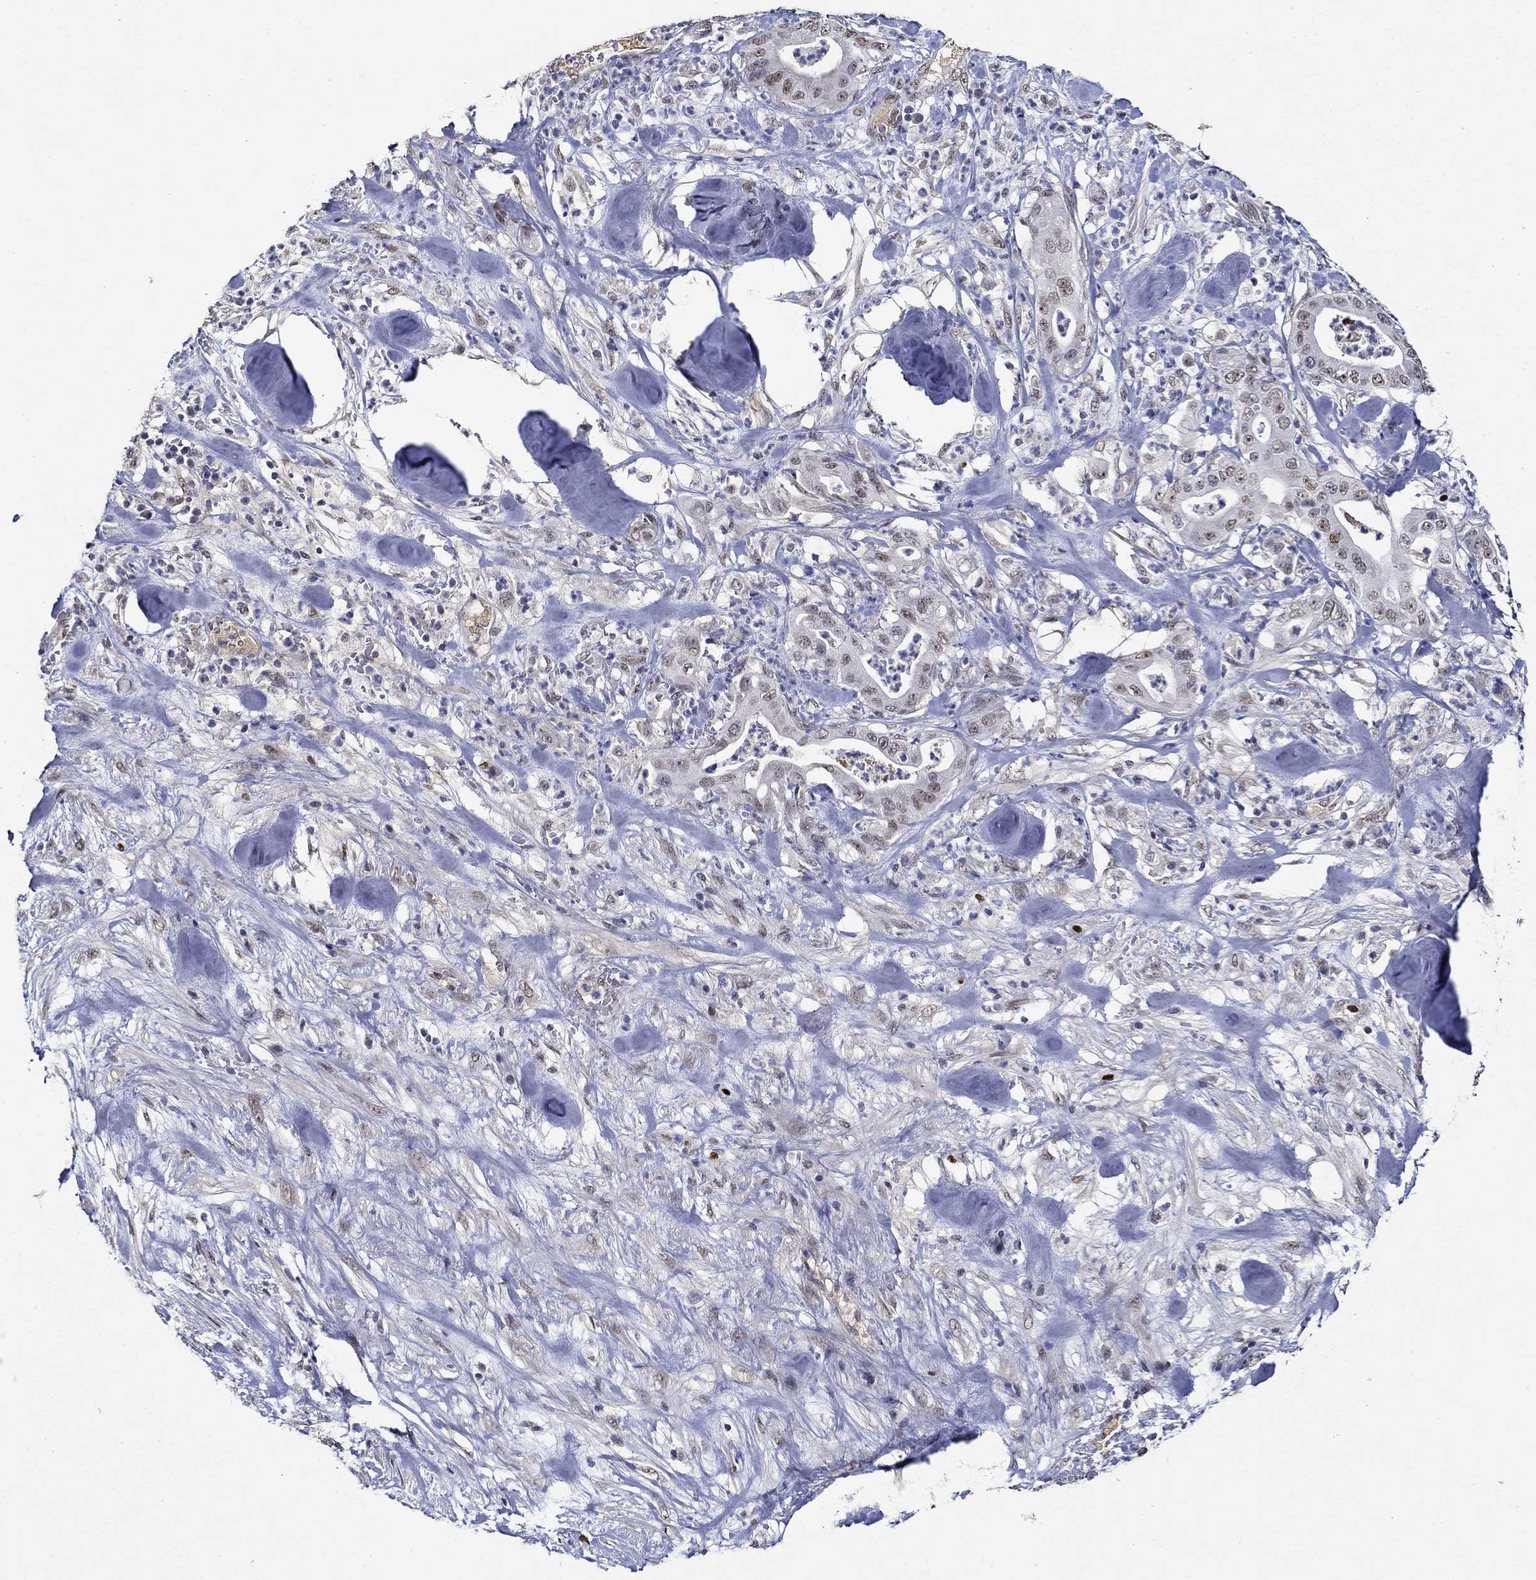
{"staining": {"intensity": "moderate", "quantity": "<25%", "location": "nuclear"}, "tissue": "pancreatic cancer", "cell_type": "Tumor cells", "image_type": "cancer", "snomed": [{"axis": "morphology", "description": "Adenocarcinoma, NOS"}, {"axis": "topography", "description": "Pancreas"}], "caption": "Protein analysis of adenocarcinoma (pancreatic) tissue reveals moderate nuclear staining in approximately <25% of tumor cells.", "gene": "GATA2", "patient": {"sex": "male", "age": 71}}